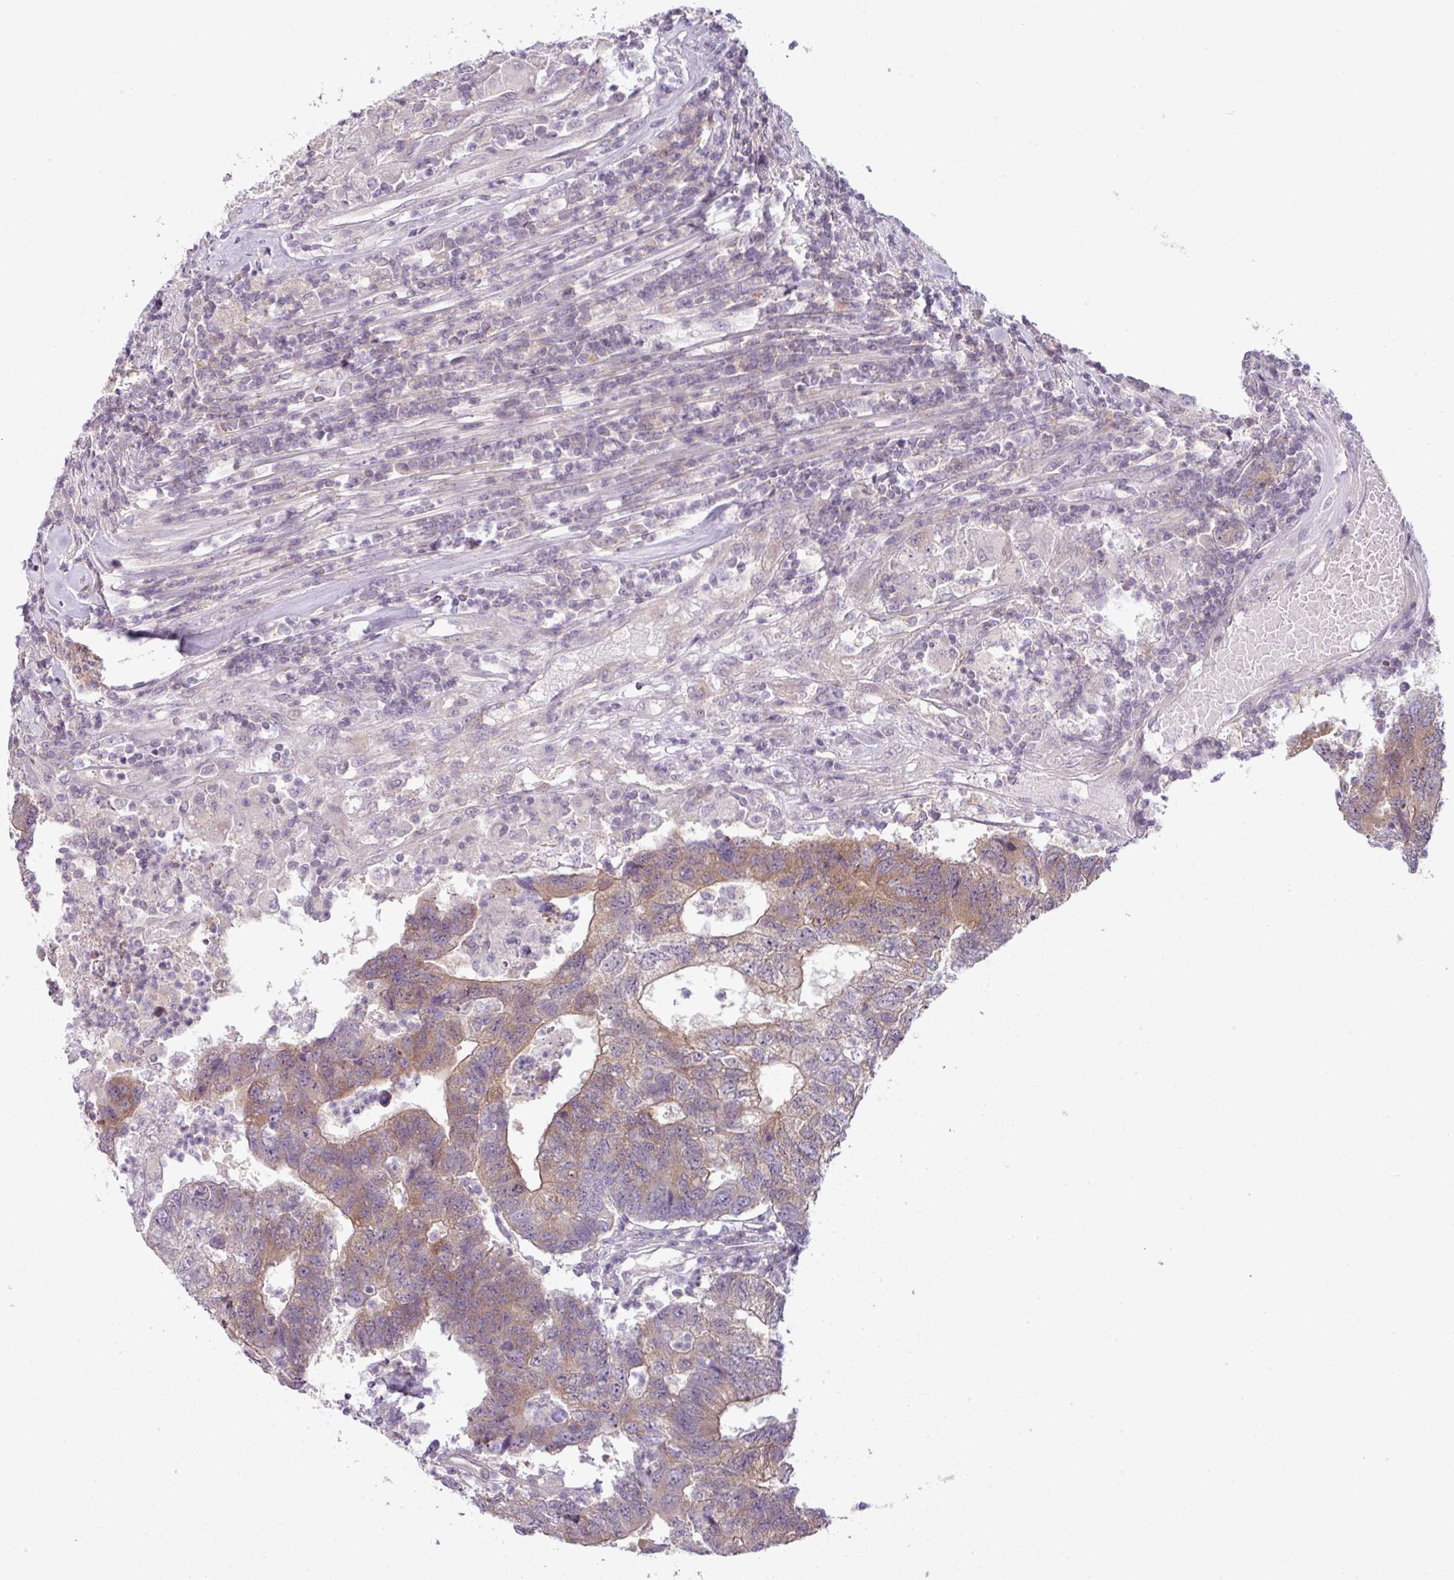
{"staining": {"intensity": "moderate", "quantity": "25%-75%", "location": "cytoplasmic/membranous"}, "tissue": "colorectal cancer", "cell_type": "Tumor cells", "image_type": "cancer", "snomed": [{"axis": "morphology", "description": "Adenocarcinoma, NOS"}, {"axis": "topography", "description": "Colon"}], "caption": "Immunohistochemistry of human colorectal cancer (adenocarcinoma) displays medium levels of moderate cytoplasmic/membranous staining in about 25%-75% of tumor cells.", "gene": "DERPC", "patient": {"sex": "female", "age": 48}}